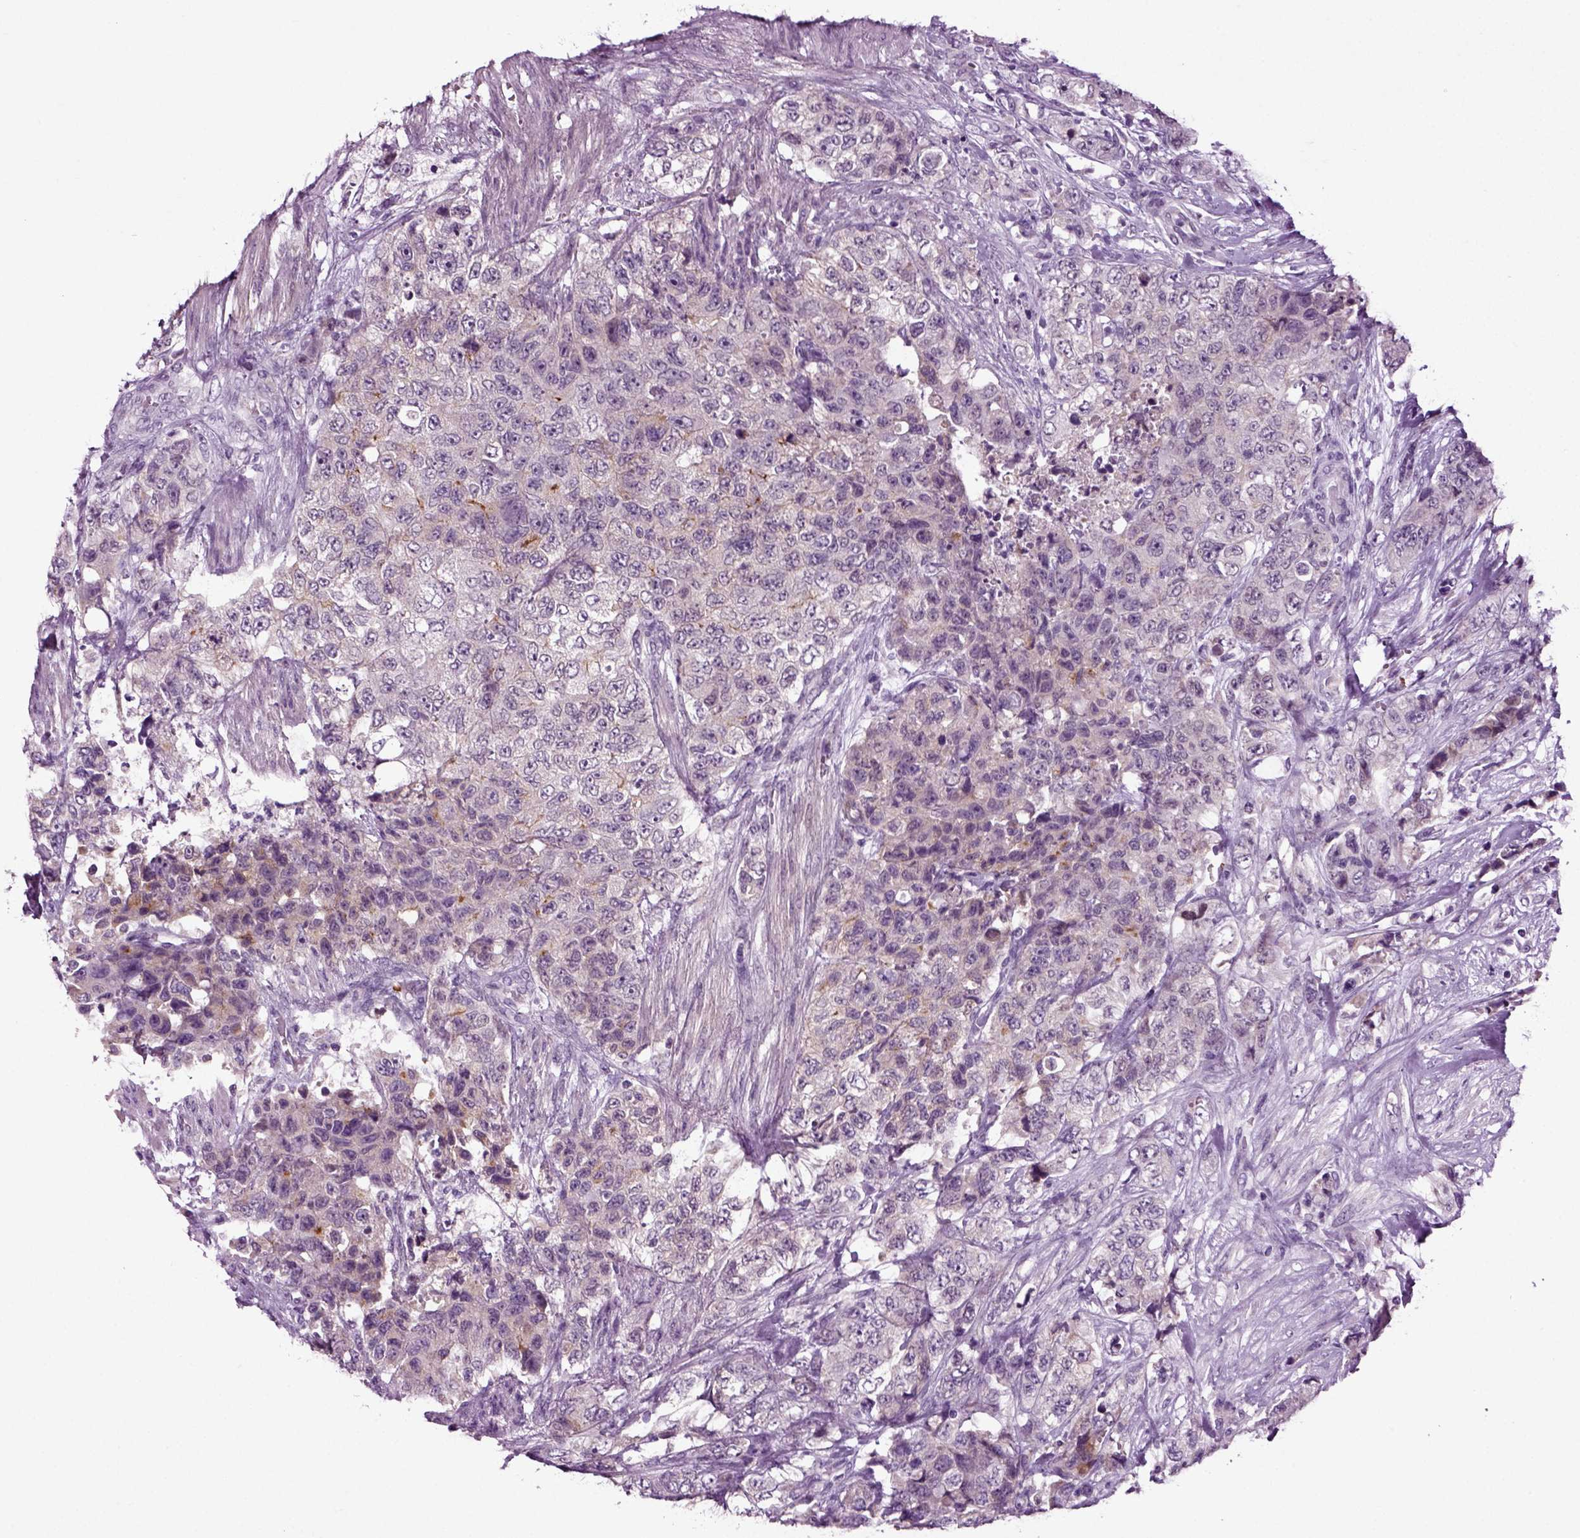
{"staining": {"intensity": "negative", "quantity": "none", "location": "none"}, "tissue": "urothelial cancer", "cell_type": "Tumor cells", "image_type": "cancer", "snomed": [{"axis": "morphology", "description": "Urothelial carcinoma, High grade"}, {"axis": "topography", "description": "Urinary bladder"}], "caption": "DAB immunohistochemical staining of high-grade urothelial carcinoma exhibits no significant positivity in tumor cells.", "gene": "SPATA17", "patient": {"sex": "female", "age": 78}}